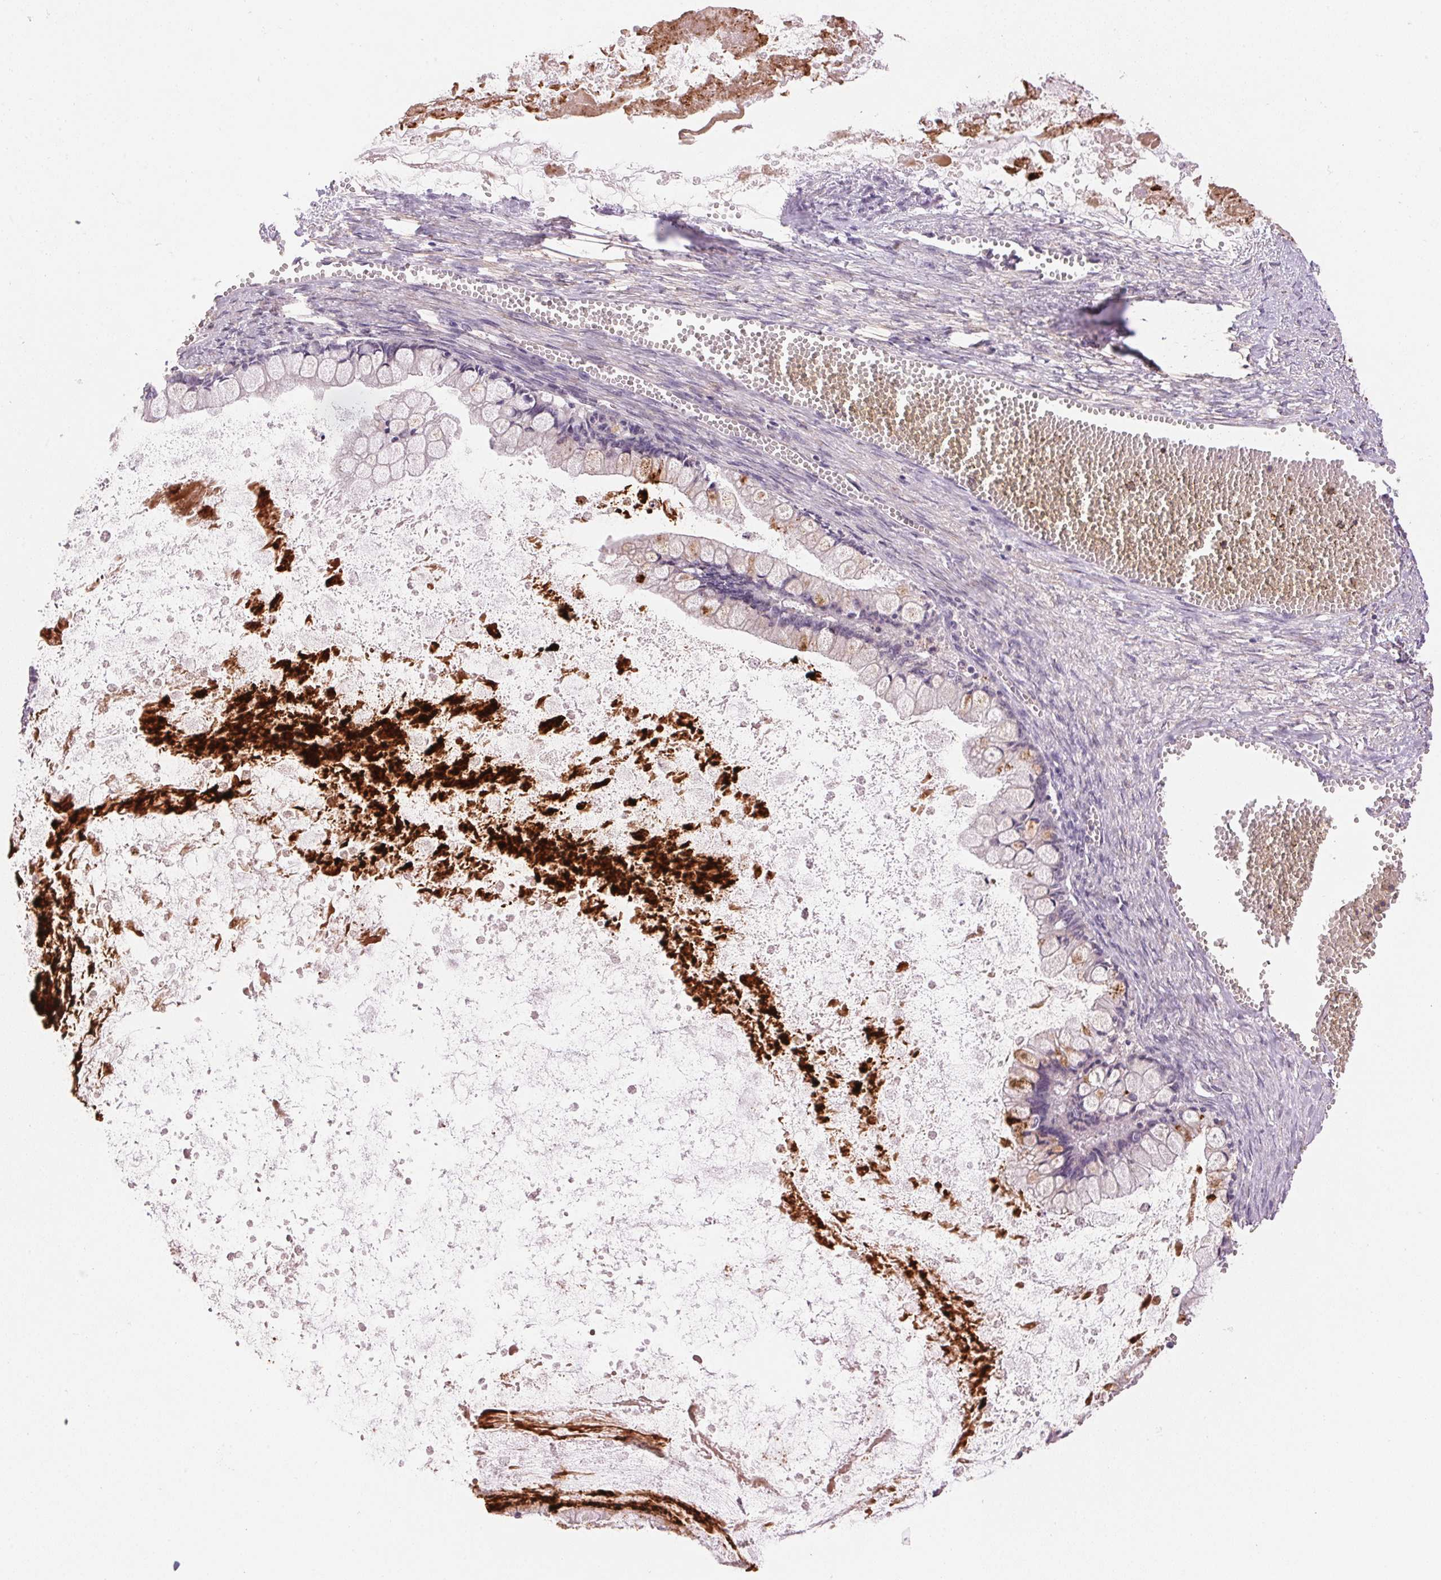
{"staining": {"intensity": "strong", "quantity": "<25%", "location": "cytoplasmic/membranous"}, "tissue": "ovarian cancer", "cell_type": "Tumor cells", "image_type": "cancer", "snomed": [{"axis": "morphology", "description": "Cystadenocarcinoma, mucinous, NOS"}, {"axis": "topography", "description": "Ovary"}], "caption": "Ovarian mucinous cystadenocarcinoma stained for a protein exhibits strong cytoplasmic/membranous positivity in tumor cells.", "gene": "LYZL6", "patient": {"sex": "female", "age": 67}}